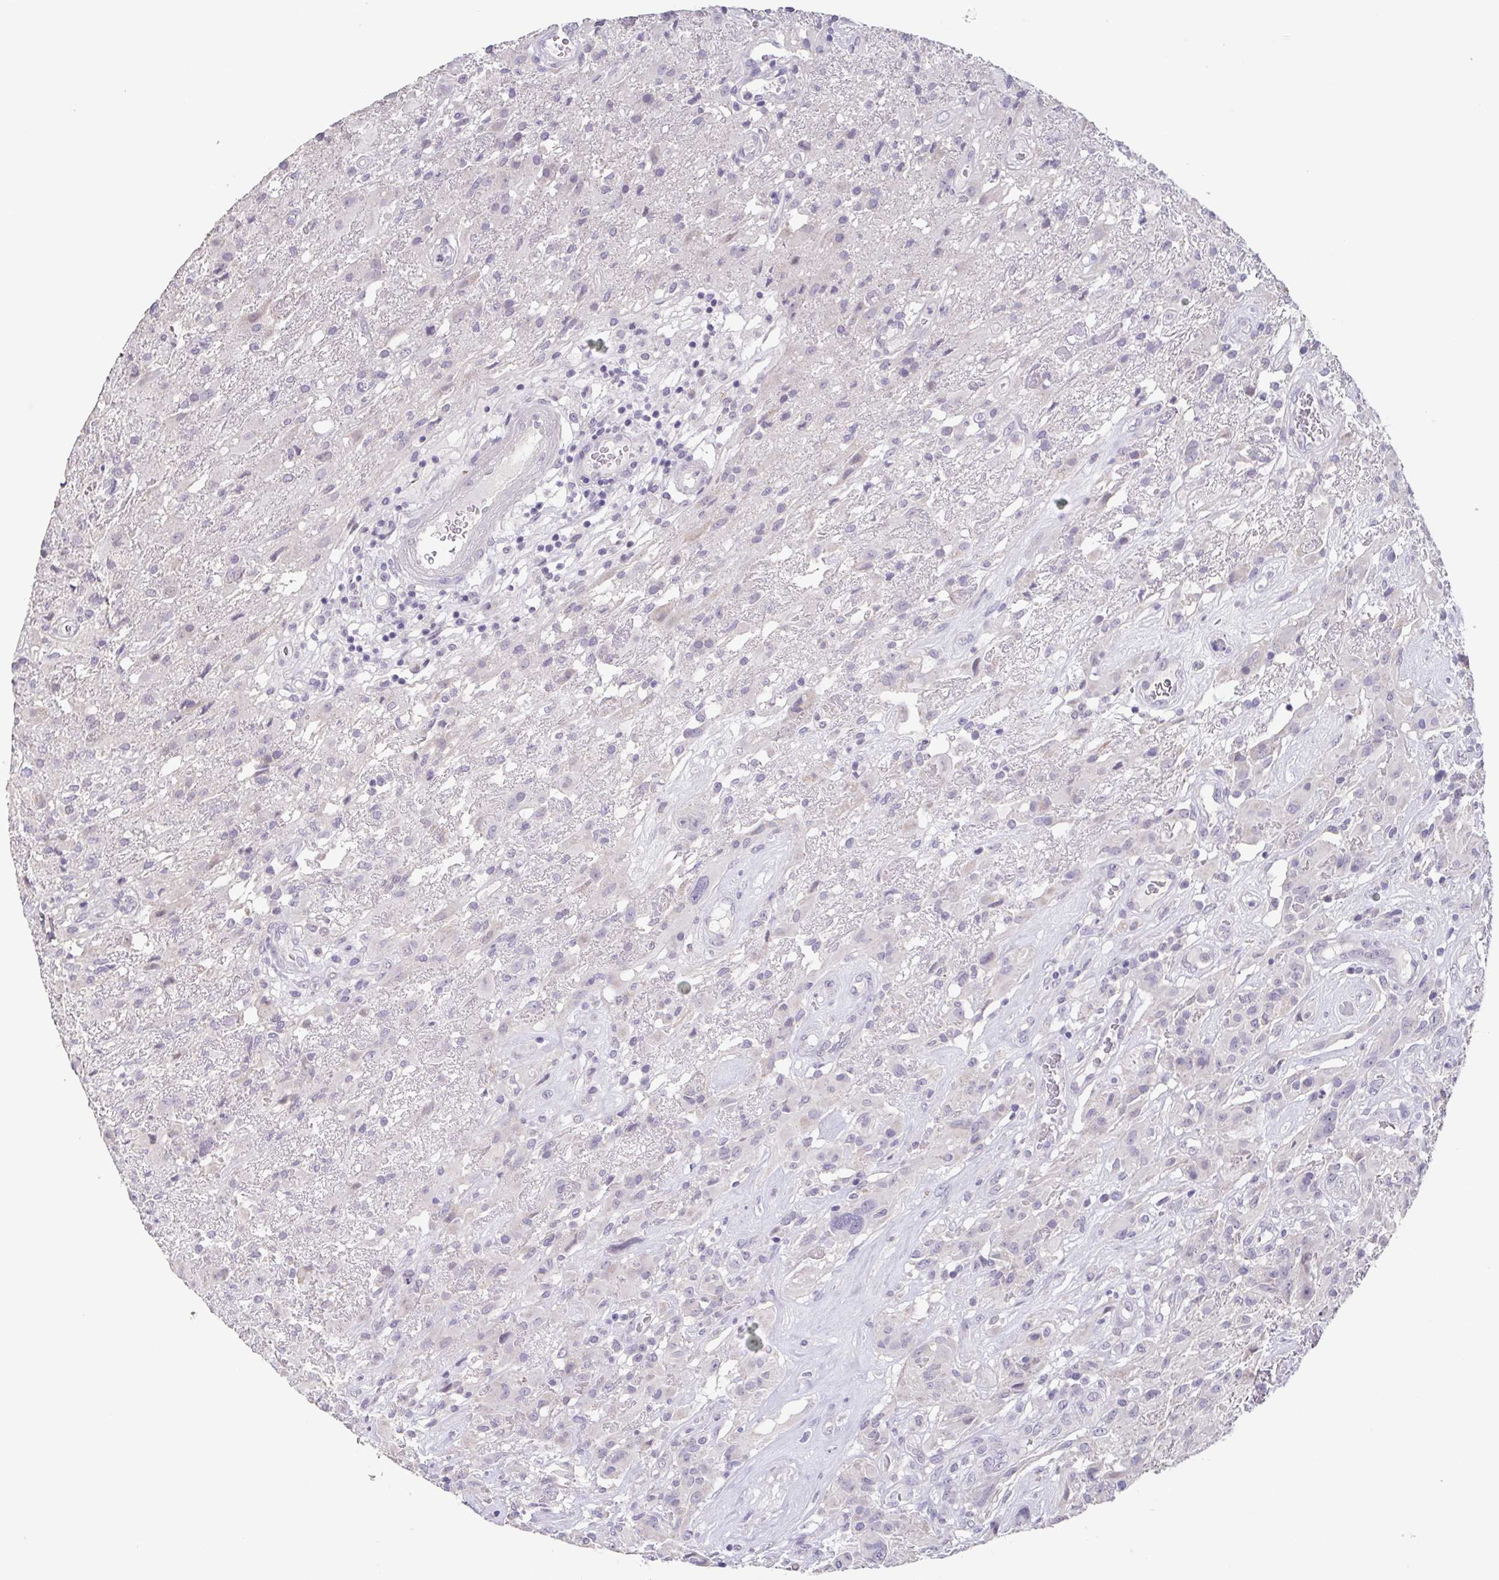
{"staining": {"intensity": "negative", "quantity": "none", "location": "none"}, "tissue": "glioma", "cell_type": "Tumor cells", "image_type": "cancer", "snomed": [{"axis": "morphology", "description": "Glioma, malignant, High grade"}, {"axis": "topography", "description": "Brain"}], "caption": "Image shows no protein staining in tumor cells of glioma tissue.", "gene": "GHRL", "patient": {"sex": "male", "age": 46}}